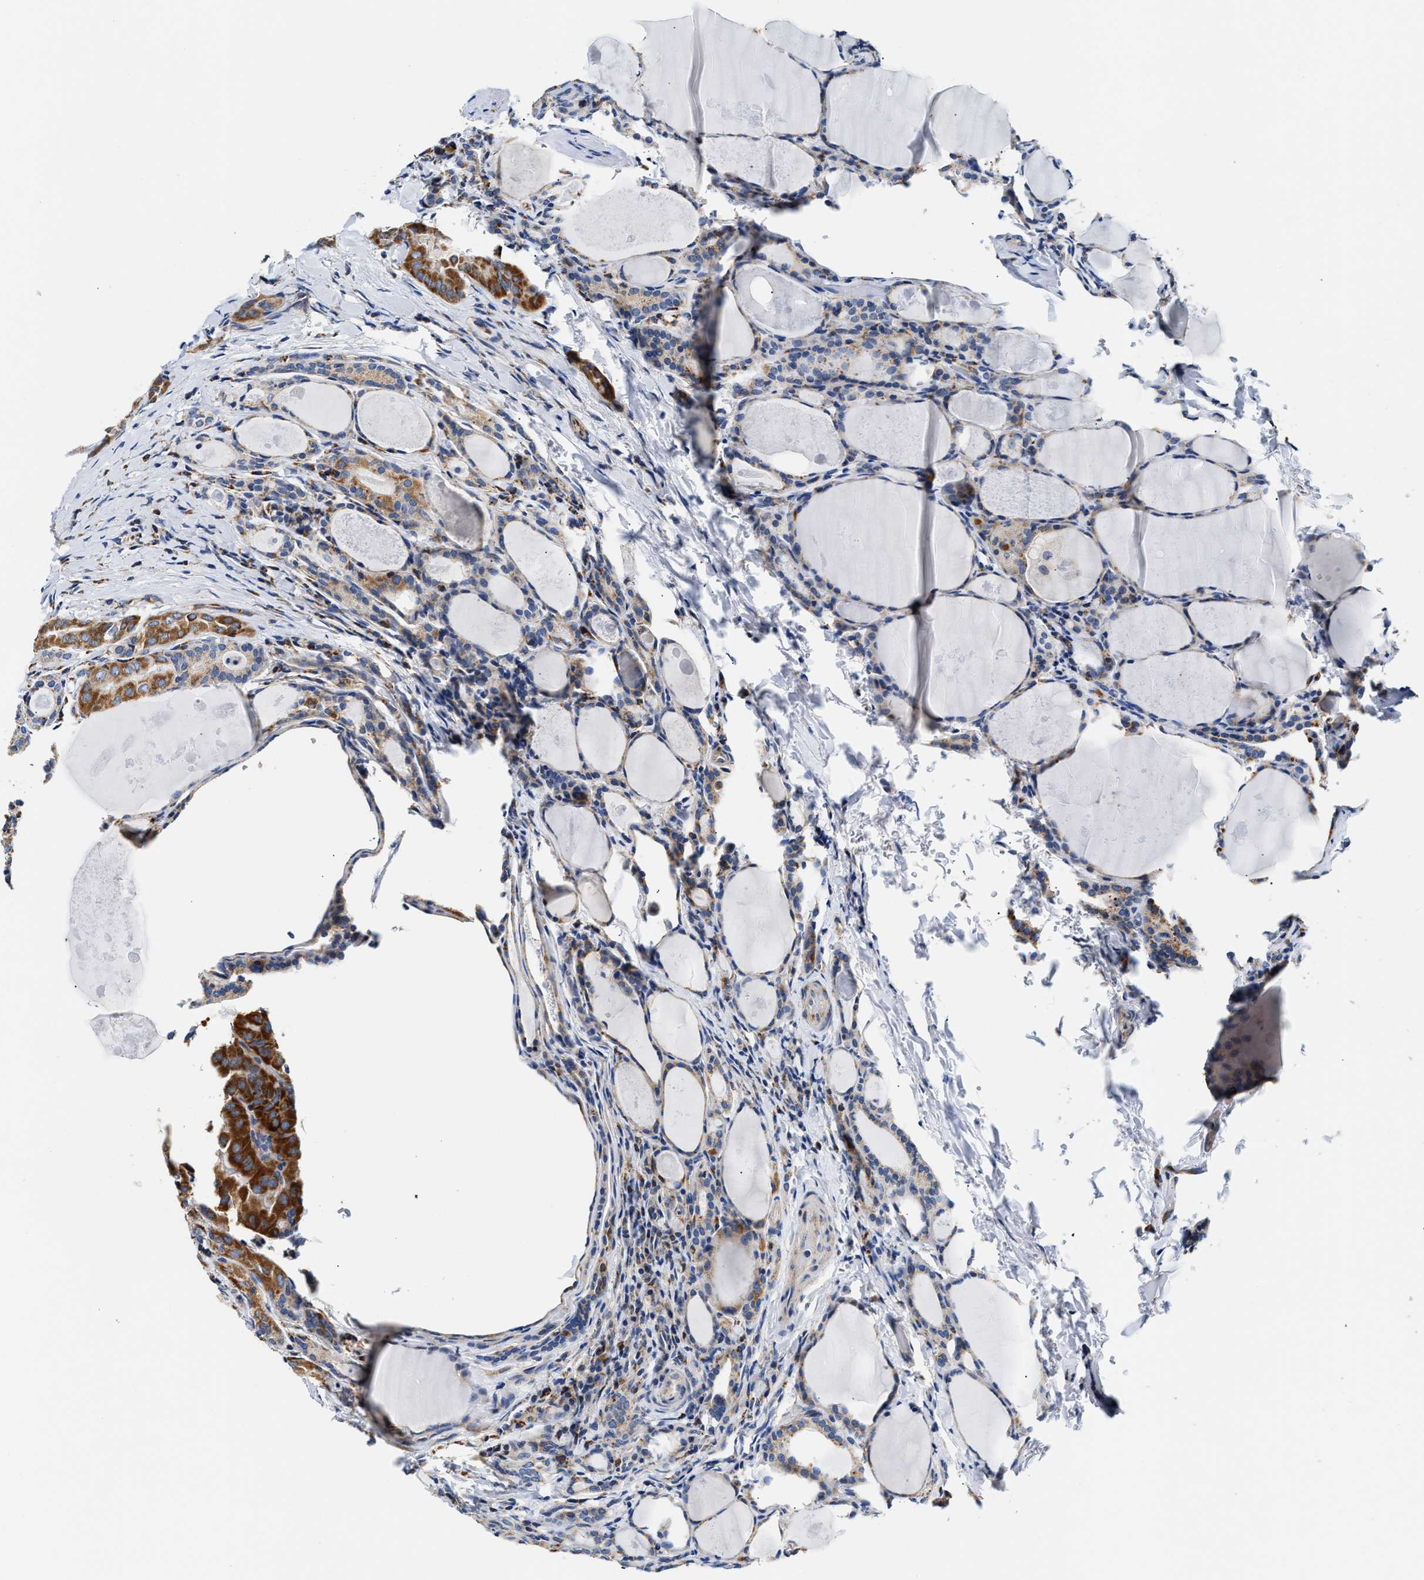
{"staining": {"intensity": "strong", "quantity": "25%-75%", "location": "cytoplasmic/membranous"}, "tissue": "thyroid cancer", "cell_type": "Tumor cells", "image_type": "cancer", "snomed": [{"axis": "morphology", "description": "Papillary adenocarcinoma, NOS"}, {"axis": "topography", "description": "Thyroid gland"}], "caption": "Thyroid papillary adenocarcinoma tissue displays strong cytoplasmic/membranous staining in about 25%-75% of tumor cells", "gene": "ACADVL", "patient": {"sex": "female", "age": 42}}